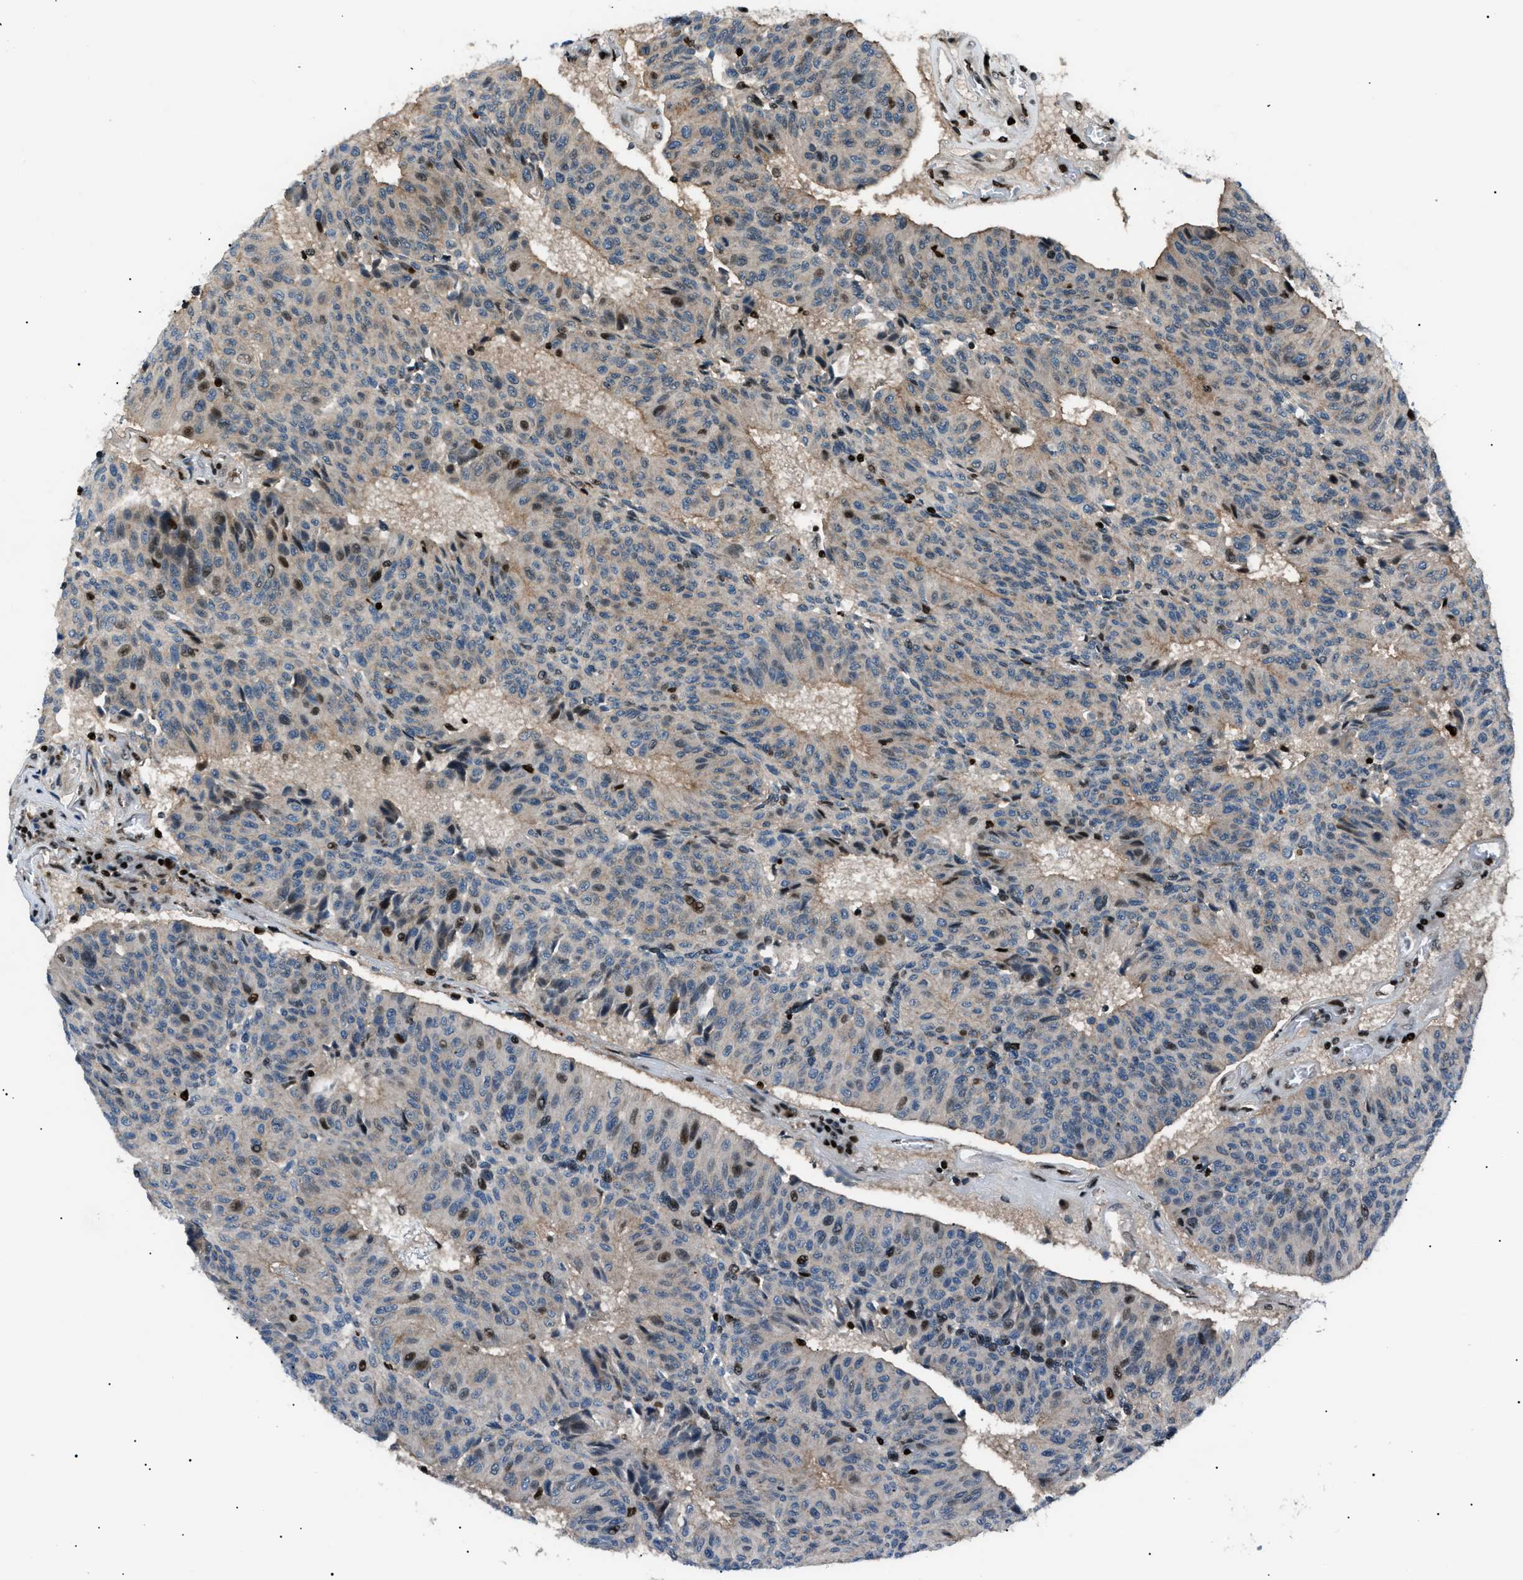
{"staining": {"intensity": "weak", "quantity": ">75%", "location": "cytoplasmic/membranous"}, "tissue": "urothelial cancer", "cell_type": "Tumor cells", "image_type": "cancer", "snomed": [{"axis": "morphology", "description": "Urothelial carcinoma, High grade"}, {"axis": "topography", "description": "Urinary bladder"}], "caption": "Immunohistochemical staining of high-grade urothelial carcinoma displays weak cytoplasmic/membranous protein expression in about >75% of tumor cells.", "gene": "PRKX", "patient": {"sex": "male", "age": 66}}